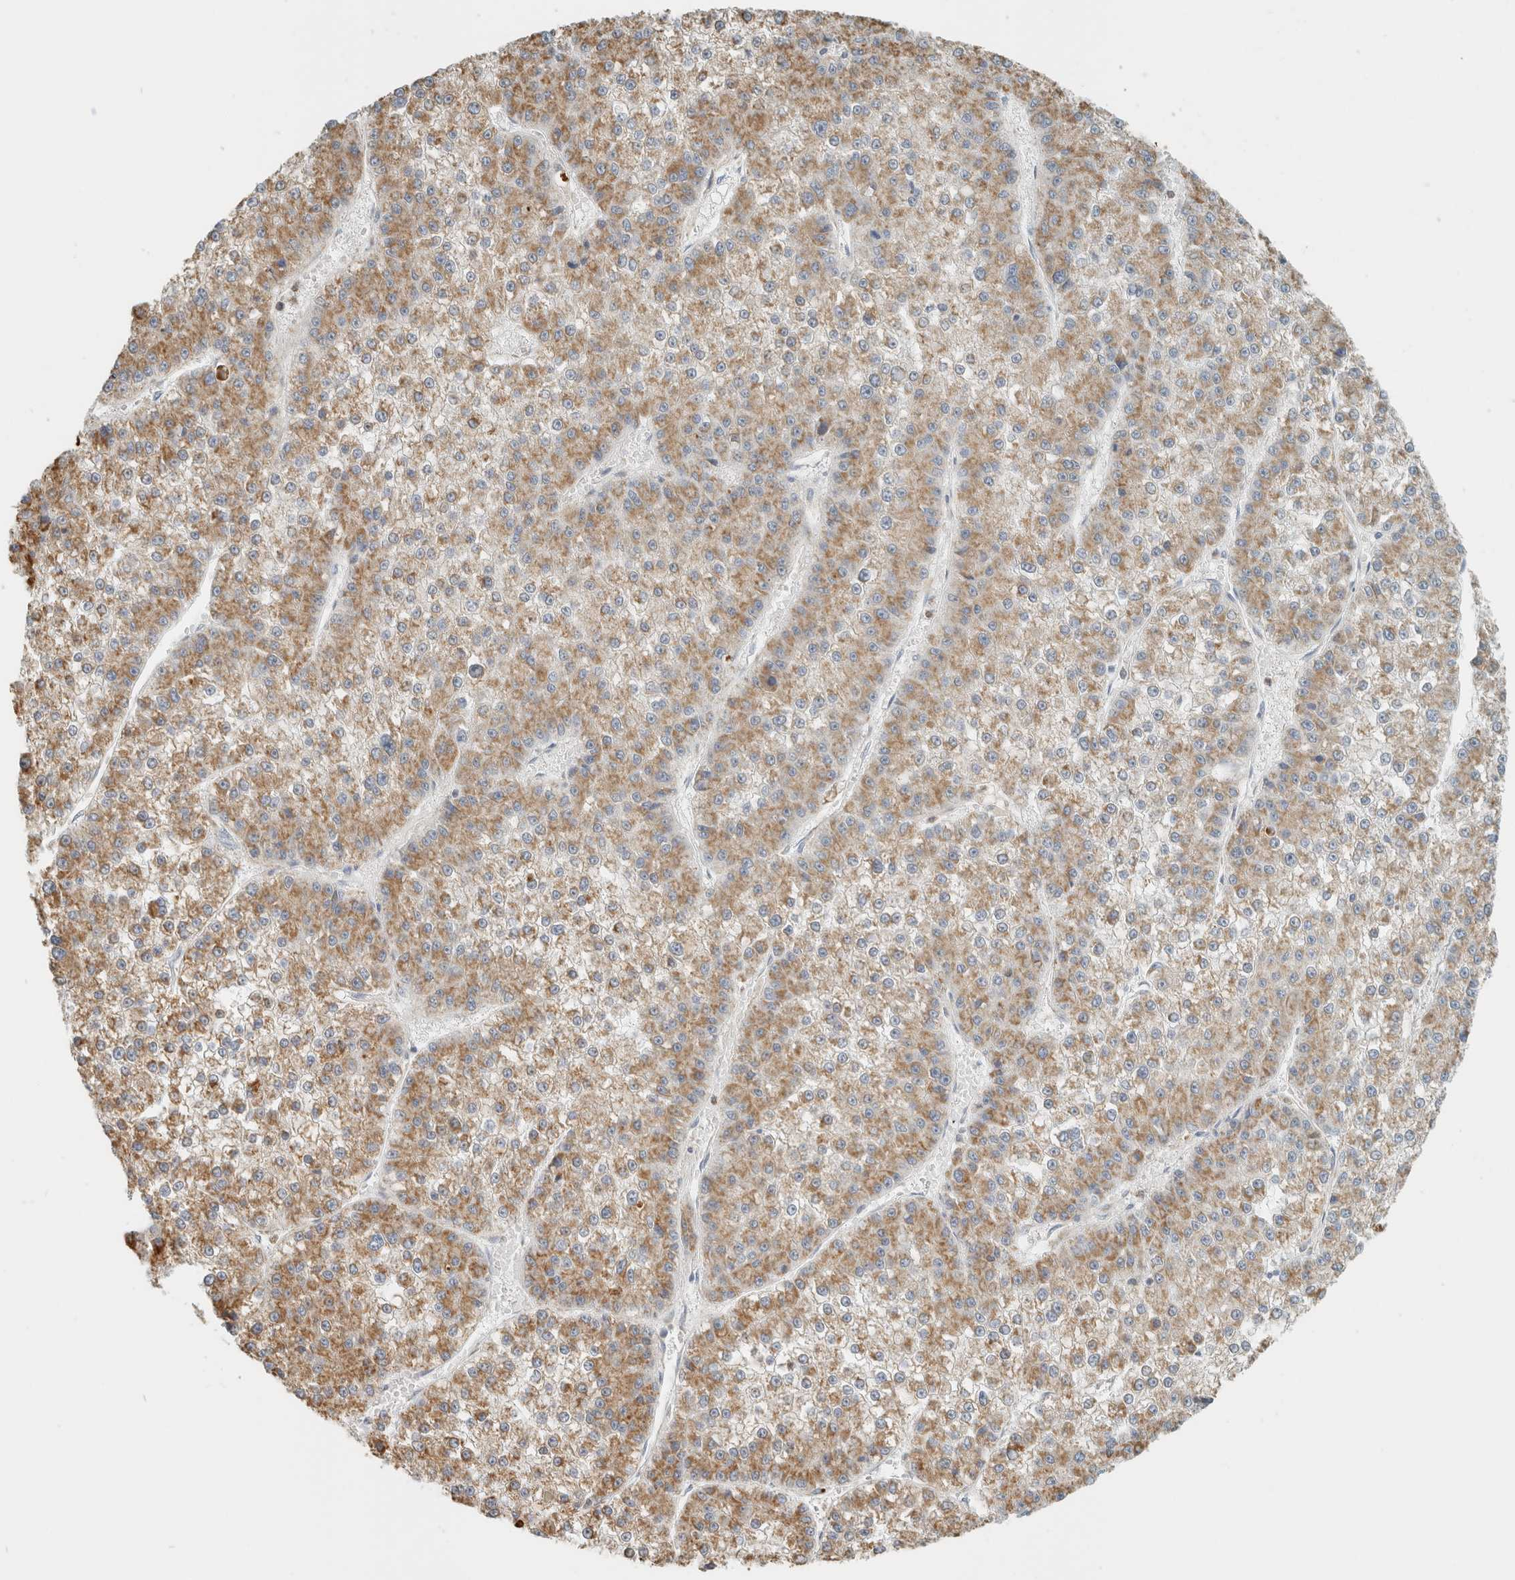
{"staining": {"intensity": "moderate", "quantity": ">75%", "location": "cytoplasmic/membranous"}, "tissue": "liver cancer", "cell_type": "Tumor cells", "image_type": "cancer", "snomed": [{"axis": "morphology", "description": "Carcinoma, Hepatocellular, NOS"}, {"axis": "topography", "description": "Liver"}], "caption": "Tumor cells demonstrate moderate cytoplasmic/membranous staining in about >75% of cells in hepatocellular carcinoma (liver).", "gene": "CAPG", "patient": {"sex": "female", "age": 73}}